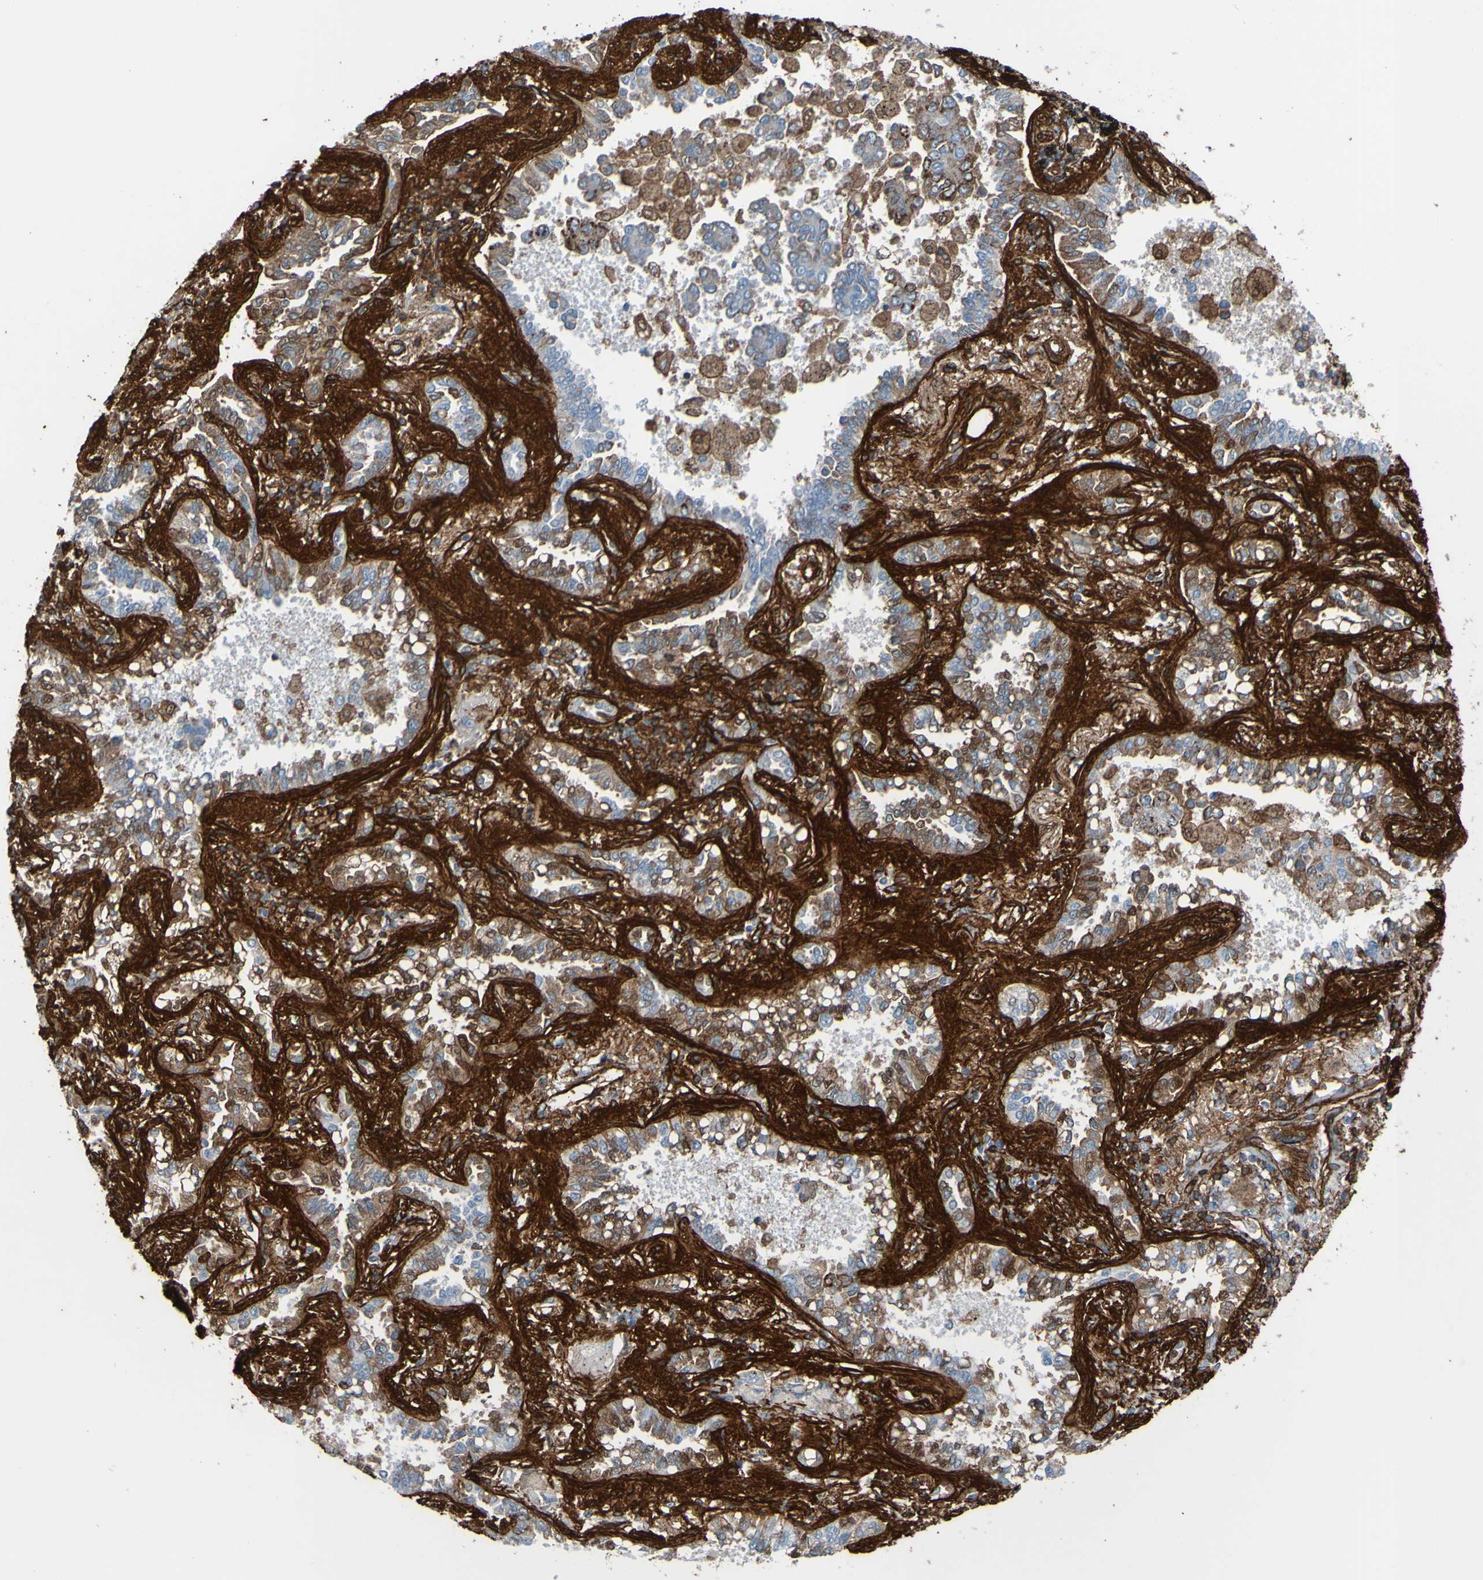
{"staining": {"intensity": "moderate", "quantity": ">75%", "location": "cytoplasmic/membranous"}, "tissue": "lung cancer", "cell_type": "Tumor cells", "image_type": "cancer", "snomed": [{"axis": "morphology", "description": "Normal tissue, NOS"}, {"axis": "morphology", "description": "Adenocarcinoma, NOS"}, {"axis": "topography", "description": "Lung"}], "caption": "Human lung adenocarcinoma stained with a protein marker shows moderate staining in tumor cells.", "gene": "COL4A2", "patient": {"sex": "male", "age": 59}}